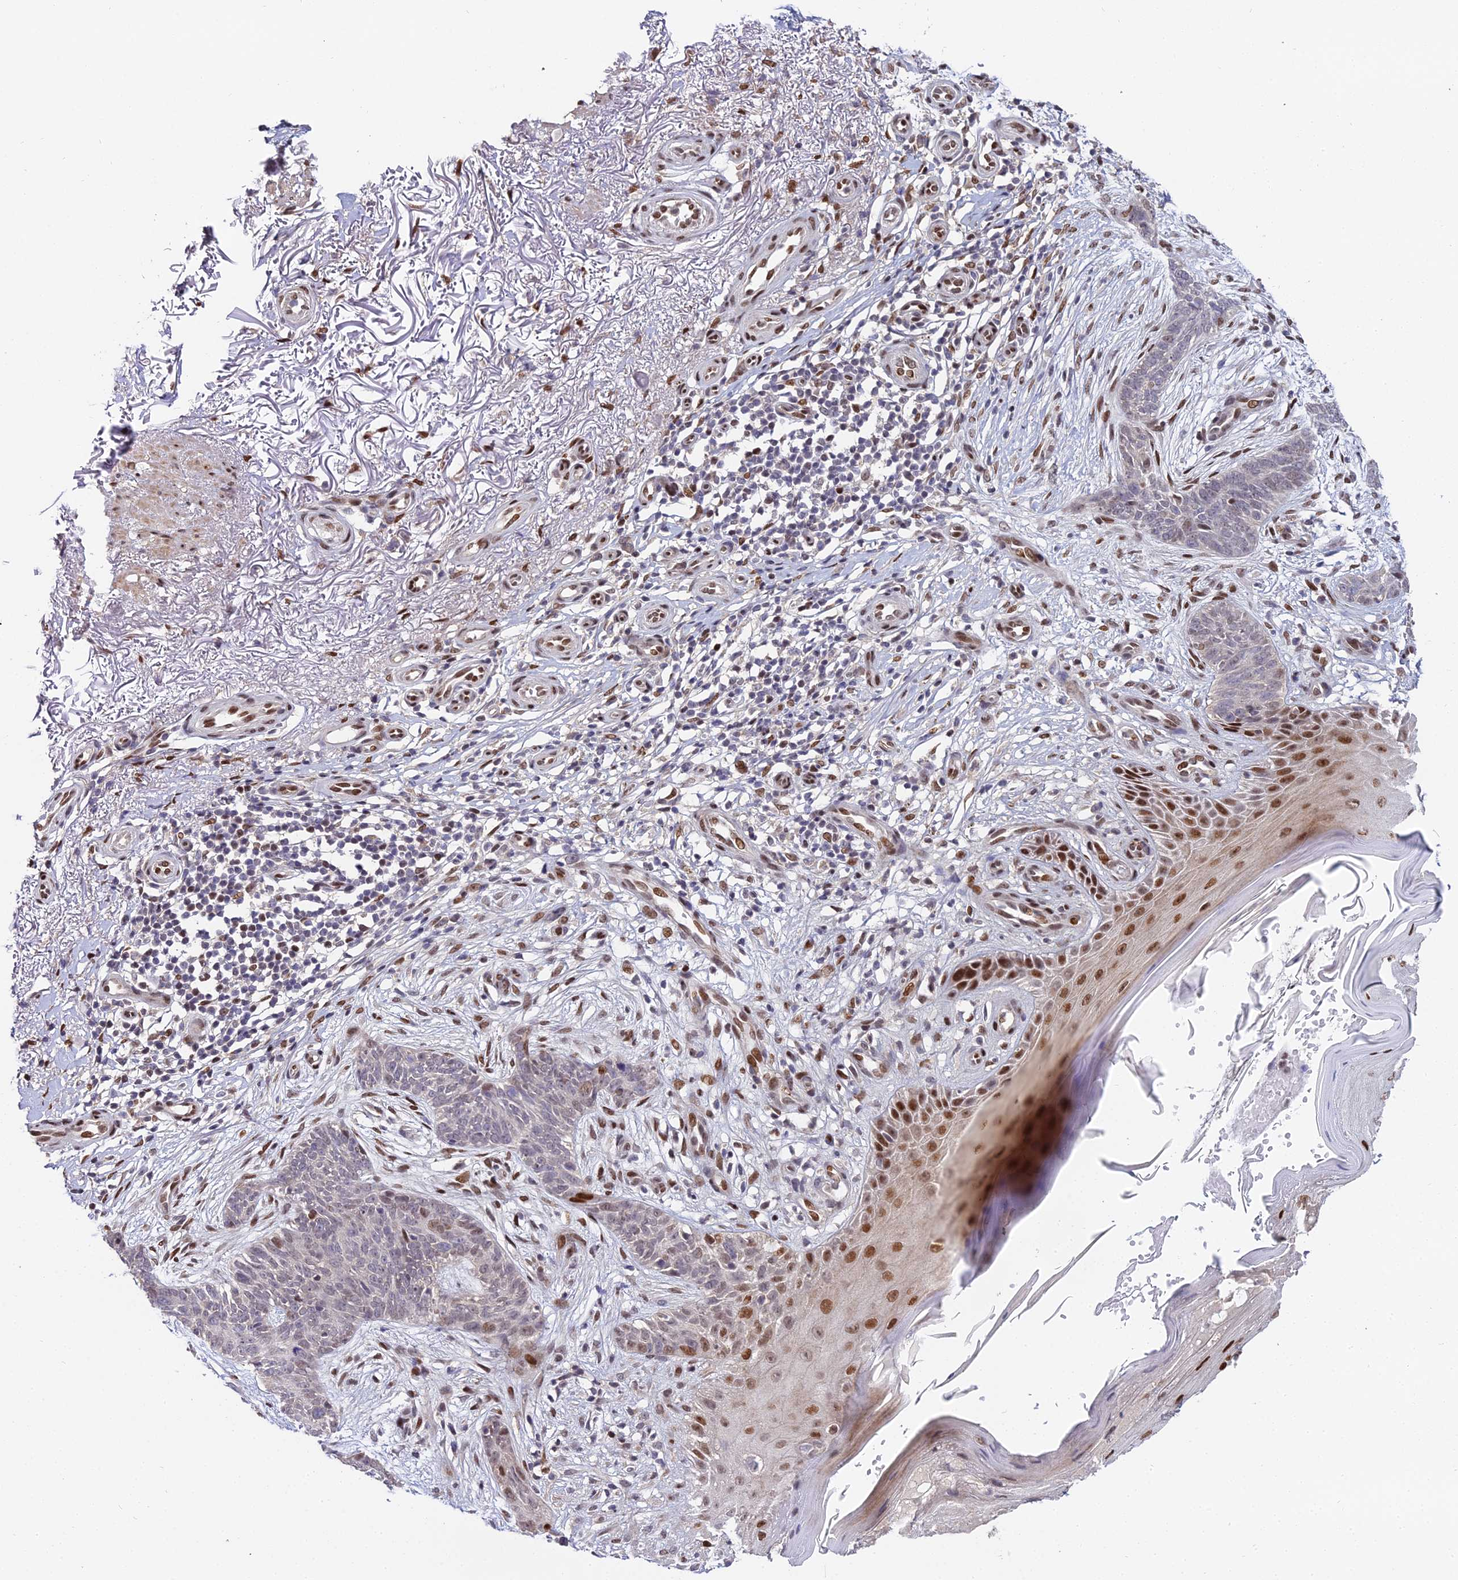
{"staining": {"intensity": "moderate", "quantity": "<25%", "location": "nuclear"}, "tissue": "skin cancer", "cell_type": "Tumor cells", "image_type": "cancer", "snomed": [{"axis": "morphology", "description": "Basal cell carcinoma"}, {"axis": "topography", "description": "Skin"}], "caption": "This photomicrograph demonstrates immunohistochemistry staining of human skin cancer (basal cell carcinoma), with low moderate nuclear positivity in about <25% of tumor cells.", "gene": "ZNF707", "patient": {"sex": "female", "age": 82}}